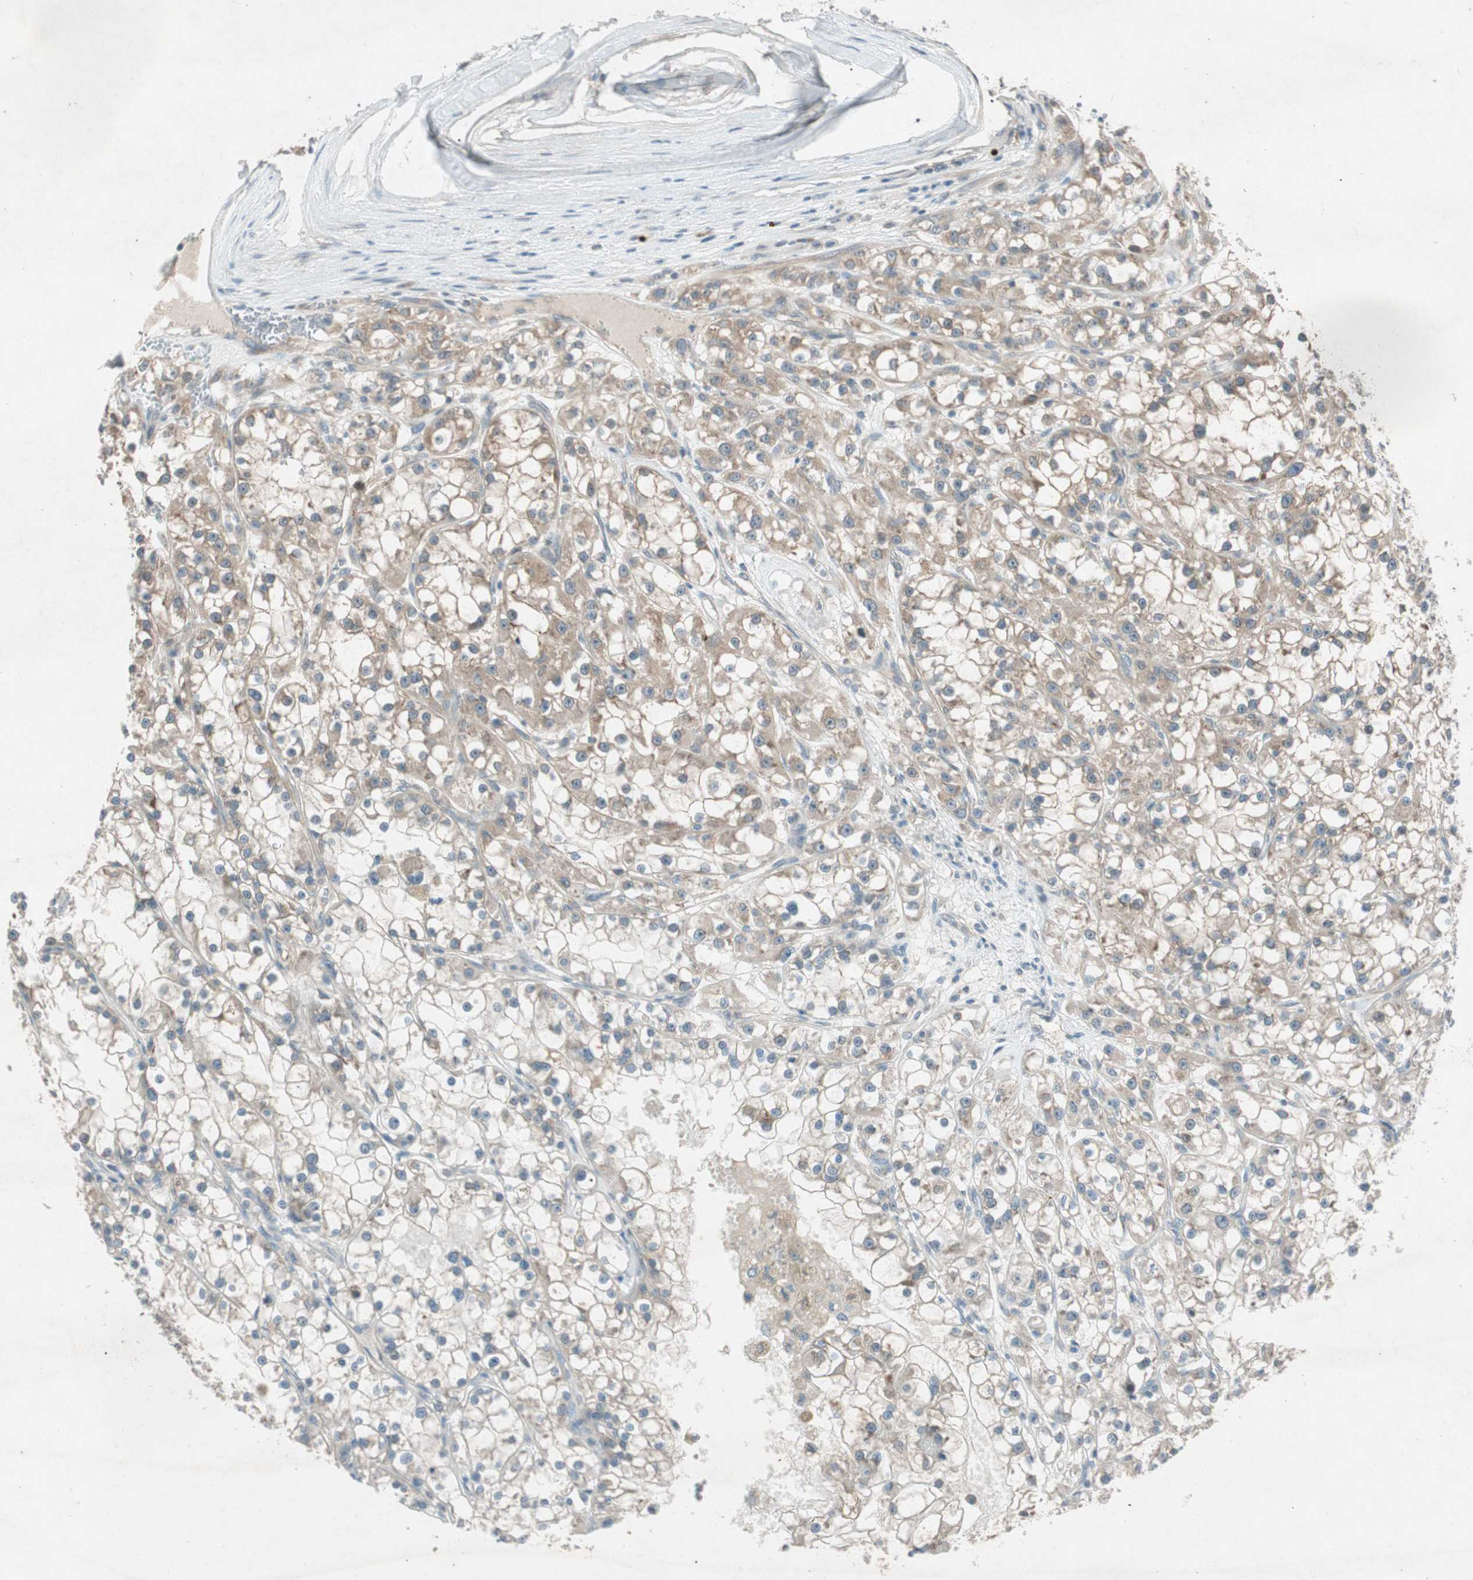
{"staining": {"intensity": "weak", "quantity": "25%-75%", "location": "cytoplasmic/membranous"}, "tissue": "renal cancer", "cell_type": "Tumor cells", "image_type": "cancer", "snomed": [{"axis": "morphology", "description": "Adenocarcinoma, NOS"}, {"axis": "topography", "description": "Kidney"}], "caption": "Renal cancer stained for a protein (brown) demonstrates weak cytoplasmic/membranous positive staining in about 25%-75% of tumor cells.", "gene": "NCLN", "patient": {"sex": "female", "age": 52}}